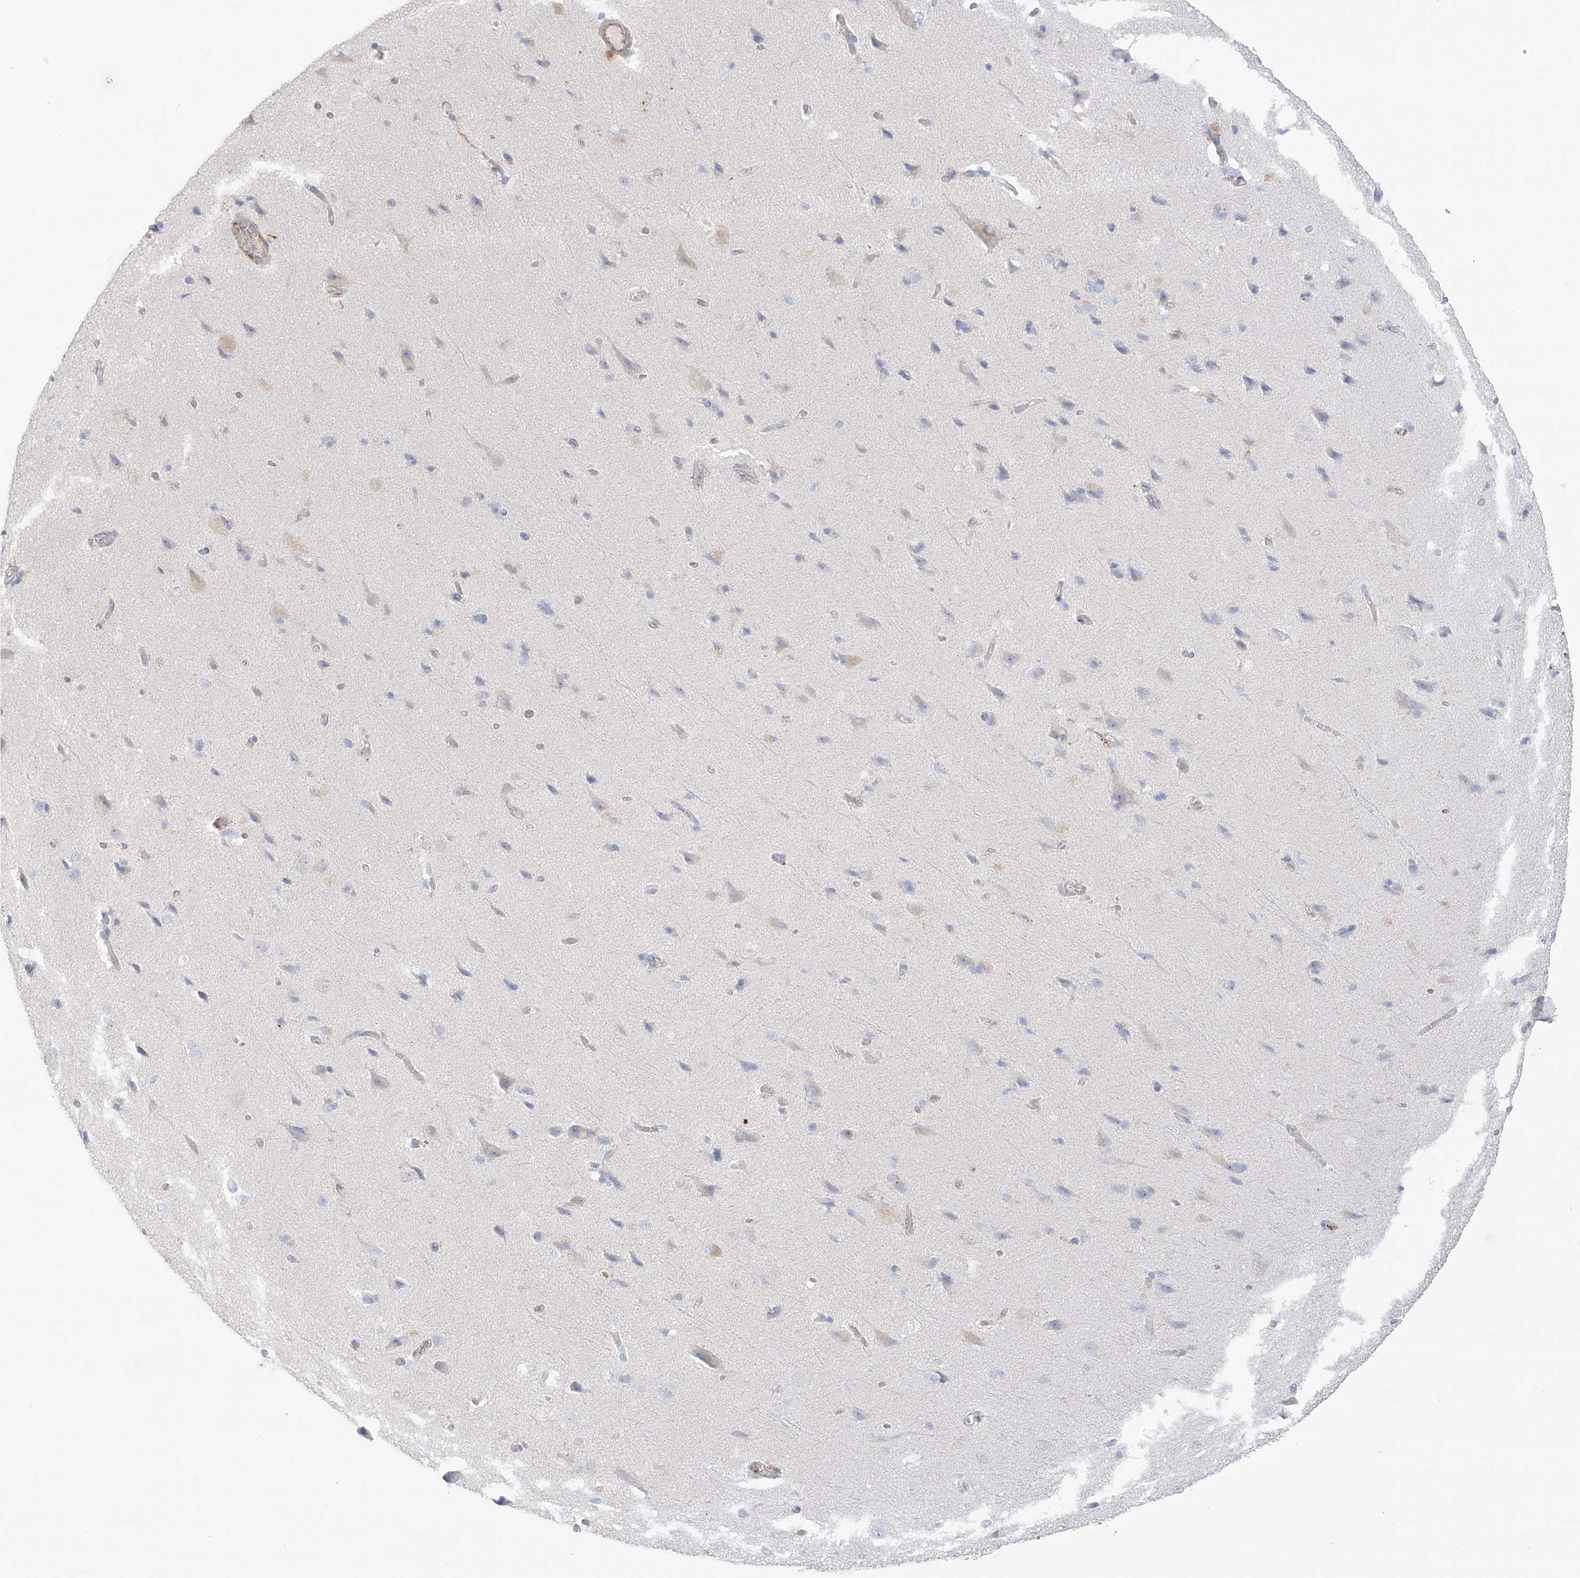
{"staining": {"intensity": "weak", "quantity": "25%-75%", "location": "cytoplasmic/membranous"}, "tissue": "cerebral cortex", "cell_type": "Endothelial cells", "image_type": "normal", "snomed": [{"axis": "morphology", "description": "Normal tissue, NOS"}, {"axis": "topography", "description": "Cerebral cortex"}], "caption": "Endothelial cells show weak cytoplasmic/membranous staining in approximately 25%-75% of cells in benign cerebral cortex. (IHC, brightfield microscopy, high magnification).", "gene": "TAL2", "patient": {"sex": "male", "age": 62}}